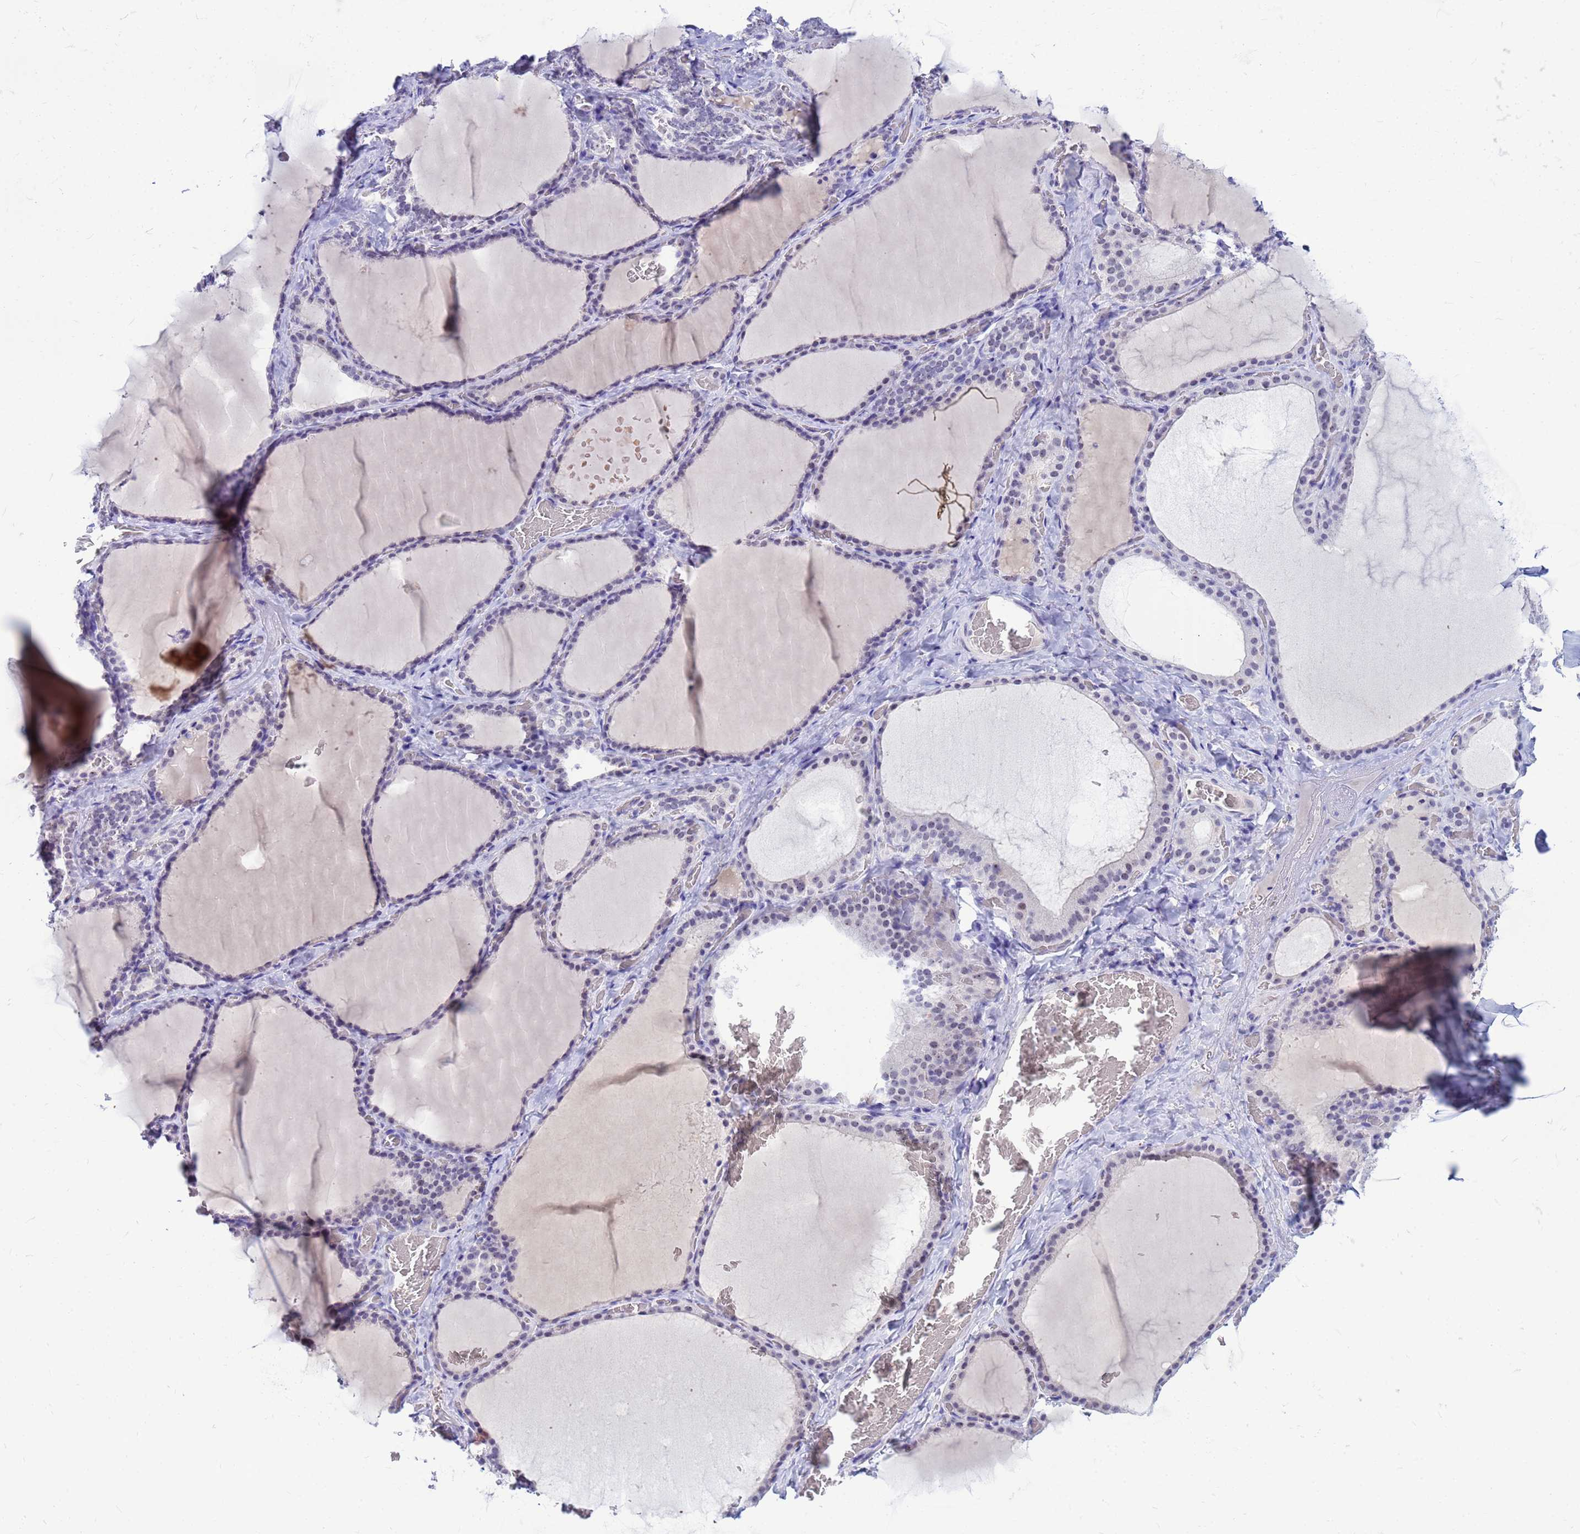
{"staining": {"intensity": "weak", "quantity": "<25%", "location": "nuclear"}, "tissue": "thyroid gland", "cell_type": "Glandular cells", "image_type": "normal", "snomed": [{"axis": "morphology", "description": "Normal tissue, NOS"}, {"axis": "topography", "description": "Thyroid gland"}], "caption": "DAB immunohistochemical staining of benign thyroid gland displays no significant expression in glandular cells.", "gene": "DMRTC2", "patient": {"sex": "female", "age": 39}}